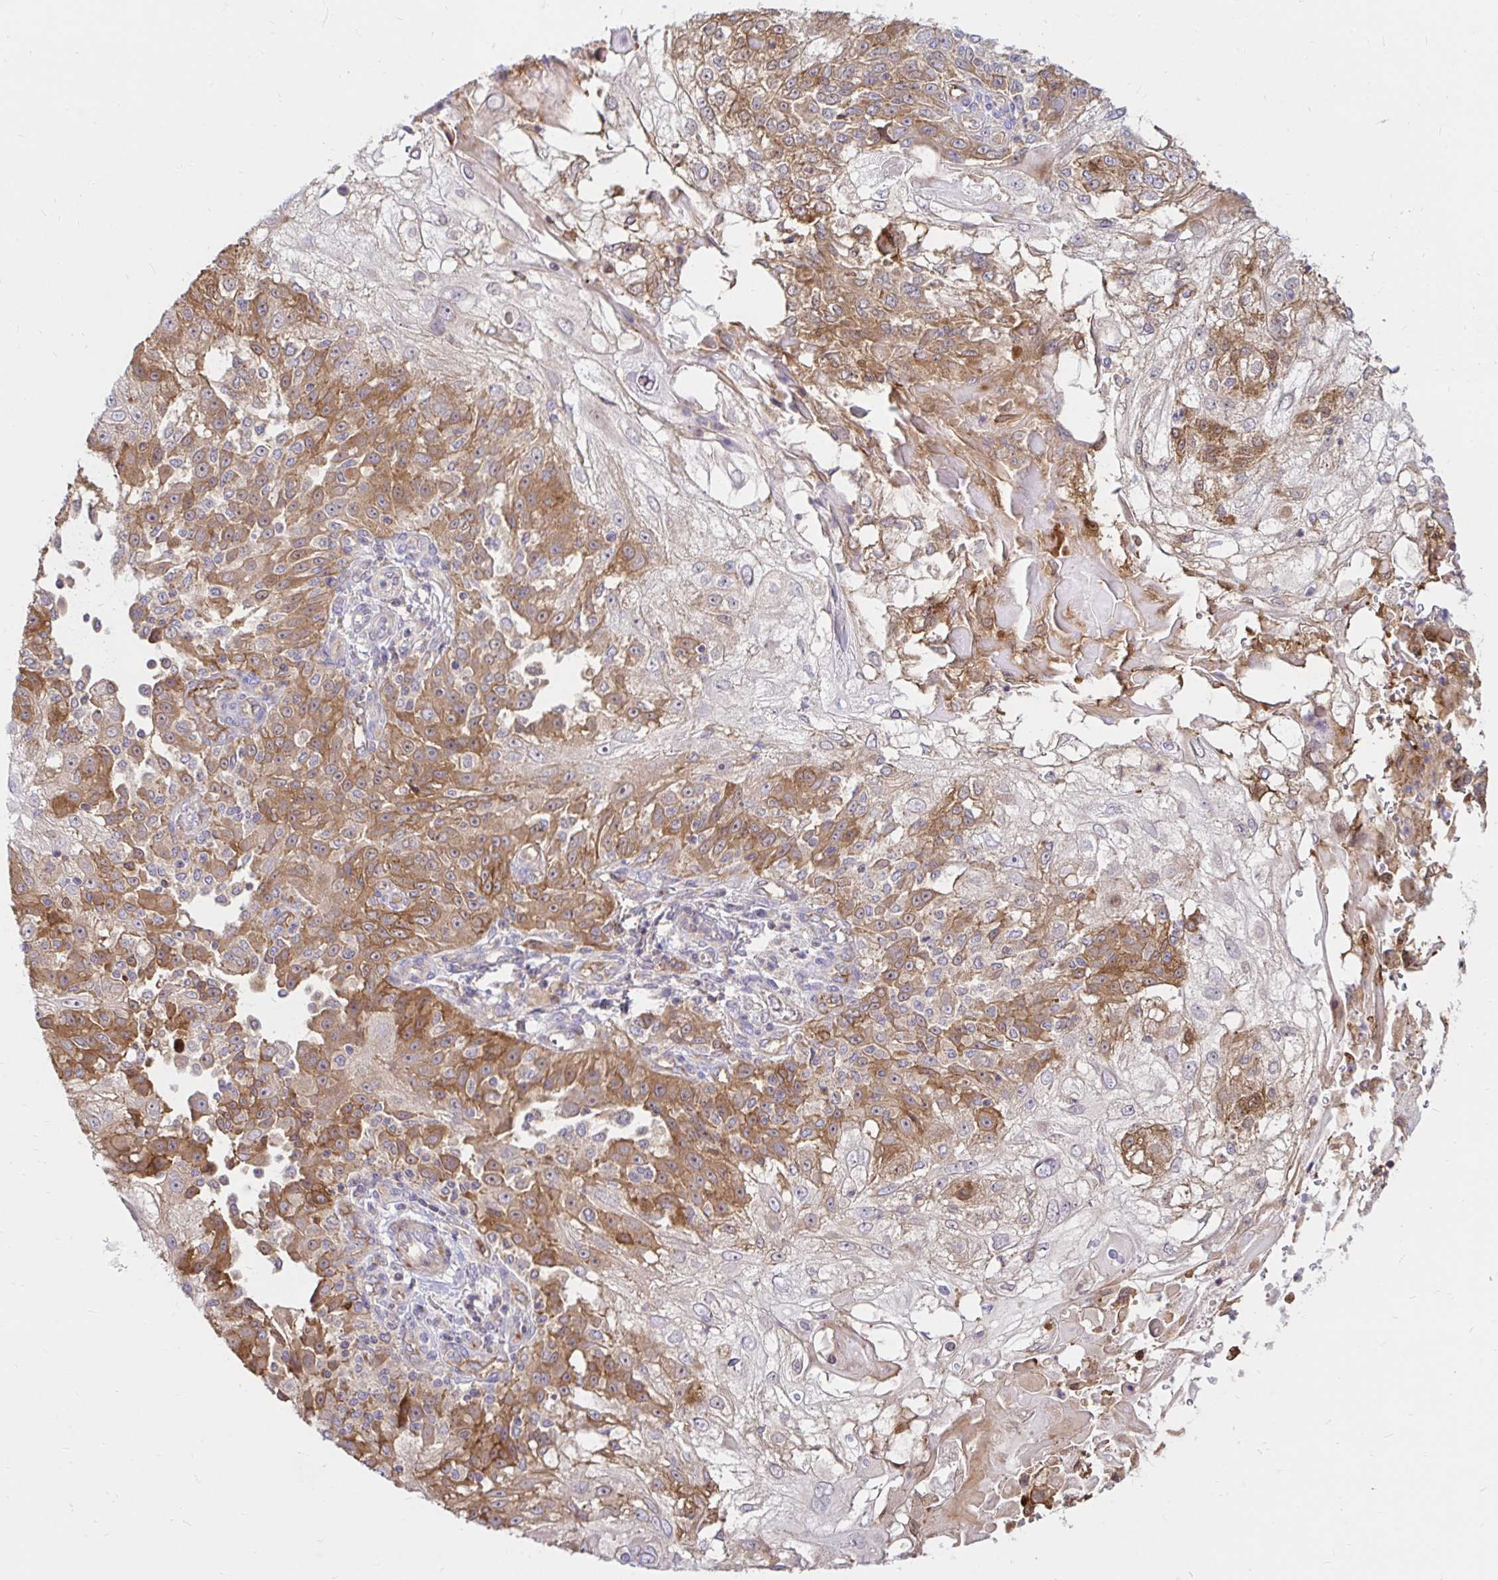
{"staining": {"intensity": "moderate", "quantity": "25%-75%", "location": "cytoplasmic/membranous"}, "tissue": "skin cancer", "cell_type": "Tumor cells", "image_type": "cancer", "snomed": [{"axis": "morphology", "description": "Normal tissue, NOS"}, {"axis": "morphology", "description": "Squamous cell carcinoma, NOS"}, {"axis": "topography", "description": "Skin"}], "caption": "Immunohistochemical staining of skin cancer (squamous cell carcinoma) displays medium levels of moderate cytoplasmic/membranous expression in about 25%-75% of tumor cells.", "gene": "ITGA2", "patient": {"sex": "female", "age": 83}}